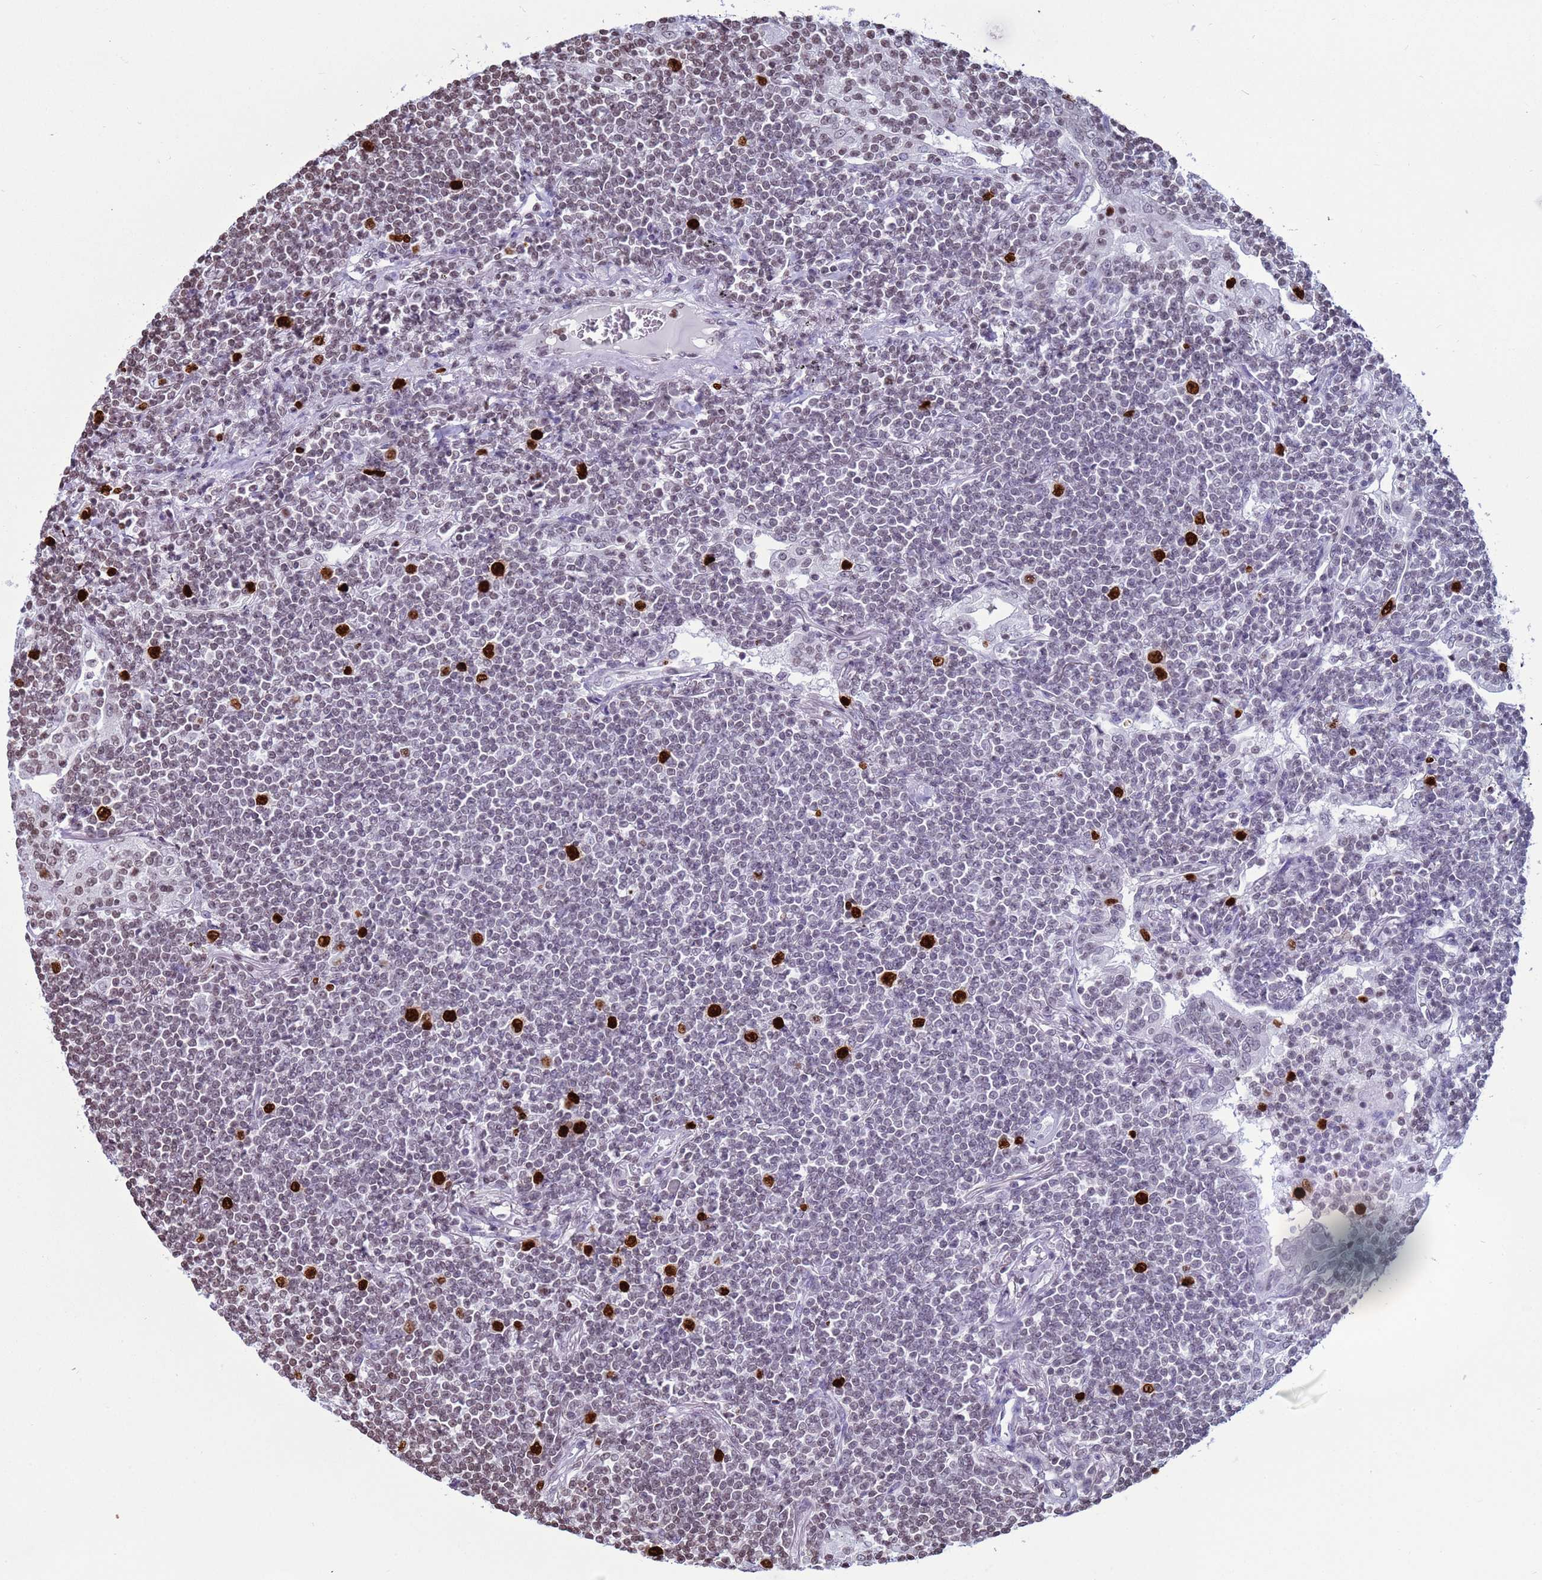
{"staining": {"intensity": "strong", "quantity": "<25%", "location": "nuclear"}, "tissue": "lymphoma", "cell_type": "Tumor cells", "image_type": "cancer", "snomed": [{"axis": "morphology", "description": "Malignant lymphoma, non-Hodgkin's type, Low grade"}, {"axis": "topography", "description": "Lung"}], "caption": "Immunohistochemical staining of lymphoma displays medium levels of strong nuclear staining in about <25% of tumor cells. The staining was performed using DAB to visualize the protein expression in brown, while the nuclei were stained in blue with hematoxylin (Magnification: 20x).", "gene": "H4C8", "patient": {"sex": "female", "age": 71}}